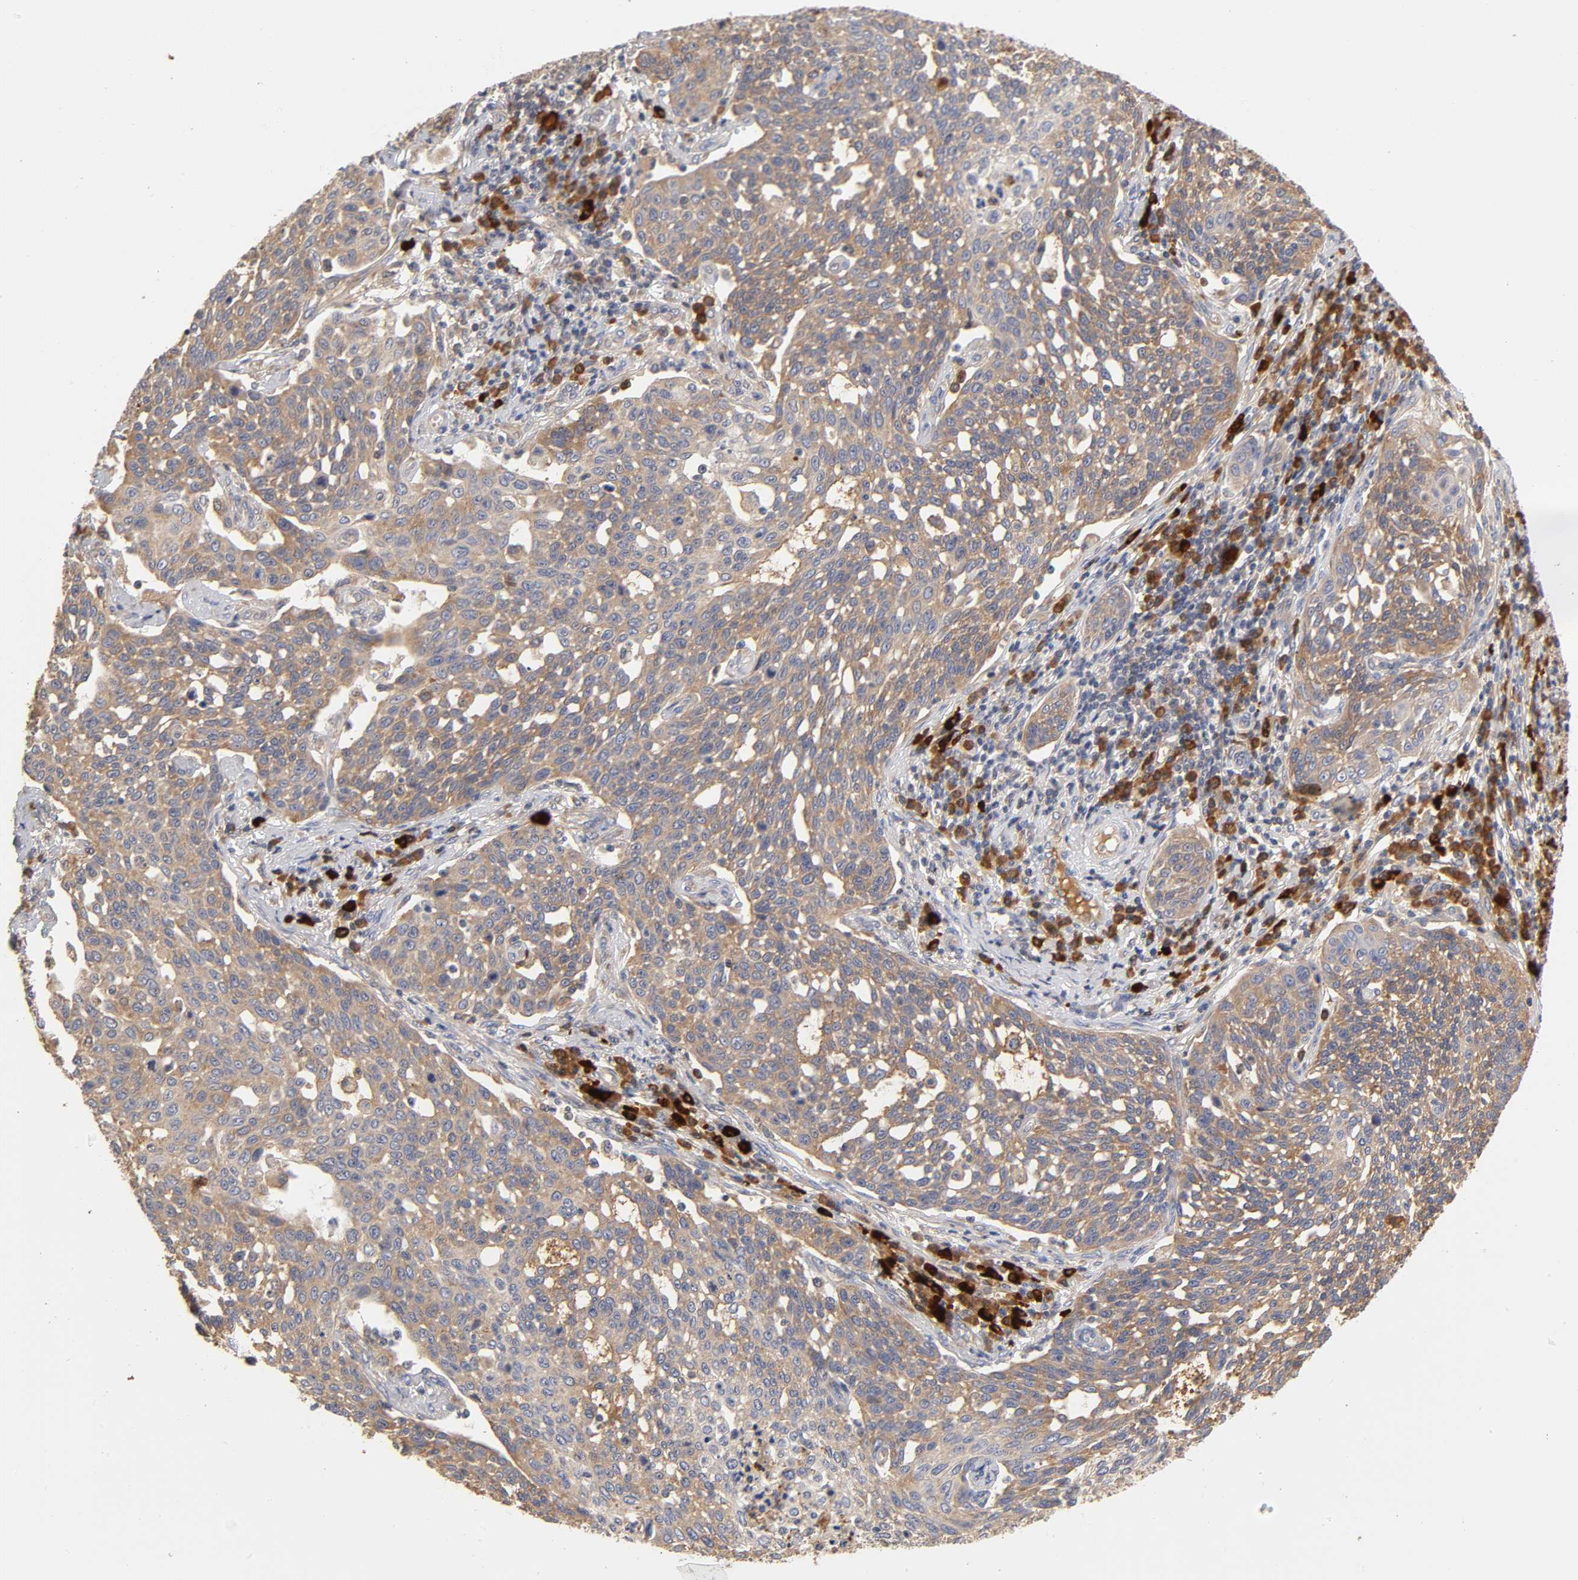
{"staining": {"intensity": "moderate", "quantity": ">75%", "location": "cytoplasmic/membranous"}, "tissue": "cervical cancer", "cell_type": "Tumor cells", "image_type": "cancer", "snomed": [{"axis": "morphology", "description": "Squamous cell carcinoma, NOS"}, {"axis": "topography", "description": "Cervix"}], "caption": "A photomicrograph of squamous cell carcinoma (cervical) stained for a protein reveals moderate cytoplasmic/membranous brown staining in tumor cells.", "gene": "RPS29", "patient": {"sex": "female", "age": 34}}